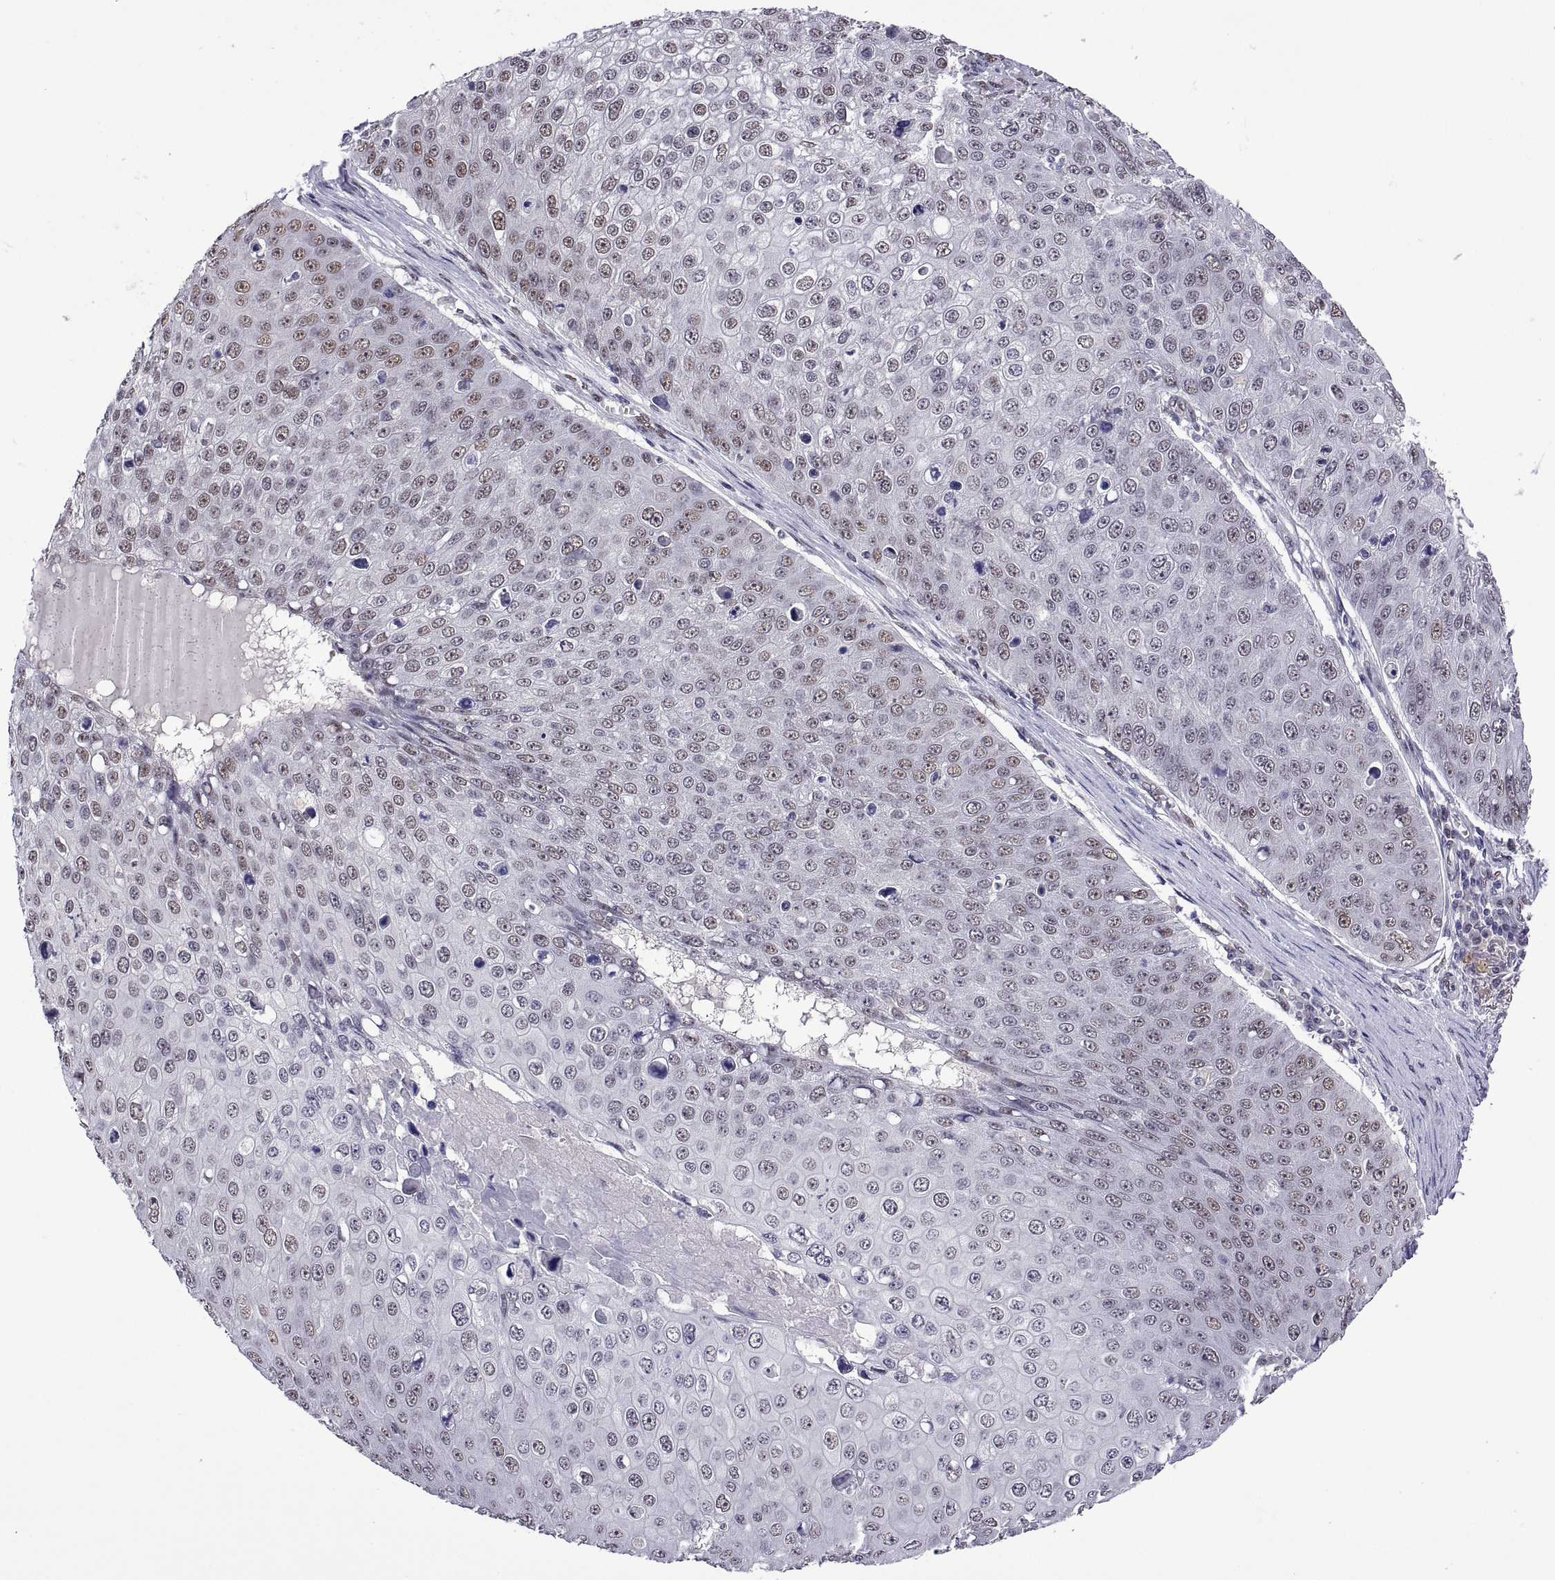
{"staining": {"intensity": "weak", "quantity": "25%-75%", "location": "nuclear"}, "tissue": "skin cancer", "cell_type": "Tumor cells", "image_type": "cancer", "snomed": [{"axis": "morphology", "description": "Squamous cell carcinoma, NOS"}, {"axis": "topography", "description": "Skin"}], "caption": "Skin cancer stained with DAB immunohistochemistry (IHC) displays low levels of weak nuclear positivity in approximately 25%-75% of tumor cells. Using DAB (brown) and hematoxylin (blue) stains, captured at high magnification using brightfield microscopy.", "gene": "NR4A1", "patient": {"sex": "male", "age": 71}}